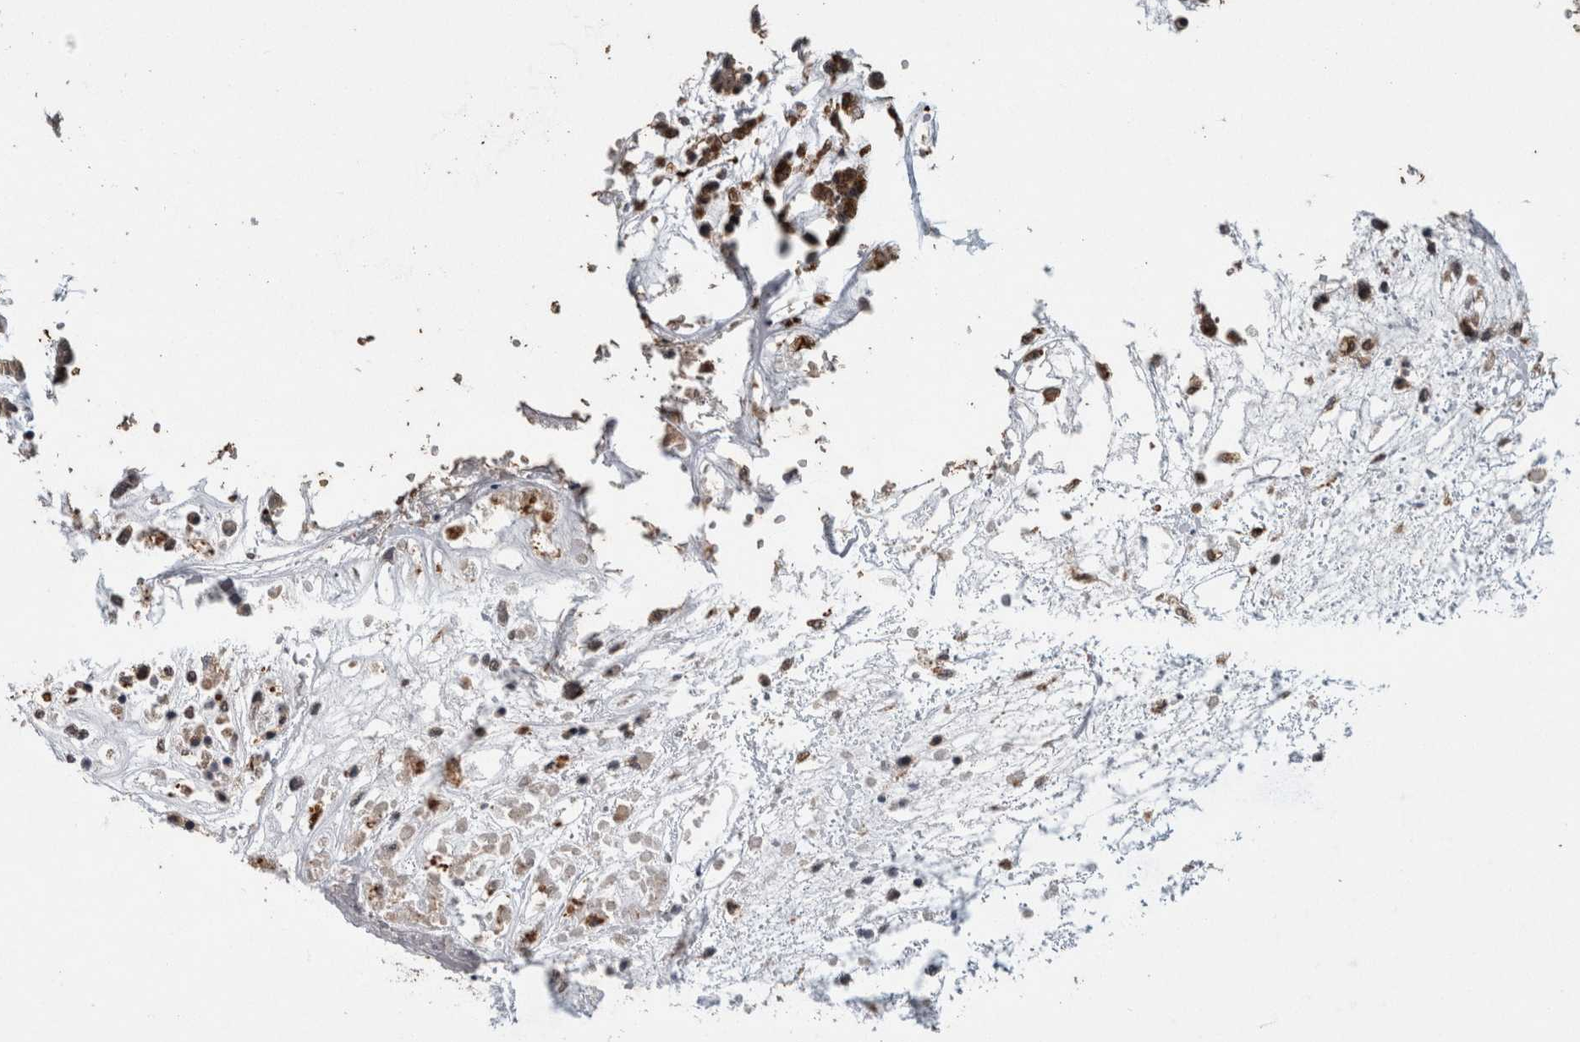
{"staining": {"intensity": "moderate", "quantity": ">75%", "location": "cytoplasmic/membranous"}, "tissue": "head and neck cancer", "cell_type": "Tumor cells", "image_type": "cancer", "snomed": [{"axis": "morphology", "description": "Adenocarcinoma, NOS"}, {"axis": "morphology", "description": "Adenoma, NOS"}, {"axis": "topography", "description": "Head-Neck"}], "caption": "Protein expression analysis of human head and neck adenoma reveals moderate cytoplasmic/membranous staining in about >75% of tumor cells. (brown staining indicates protein expression, while blue staining denotes nuclei).", "gene": "ADGRL3", "patient": {"sex": "female", "age": 55}}